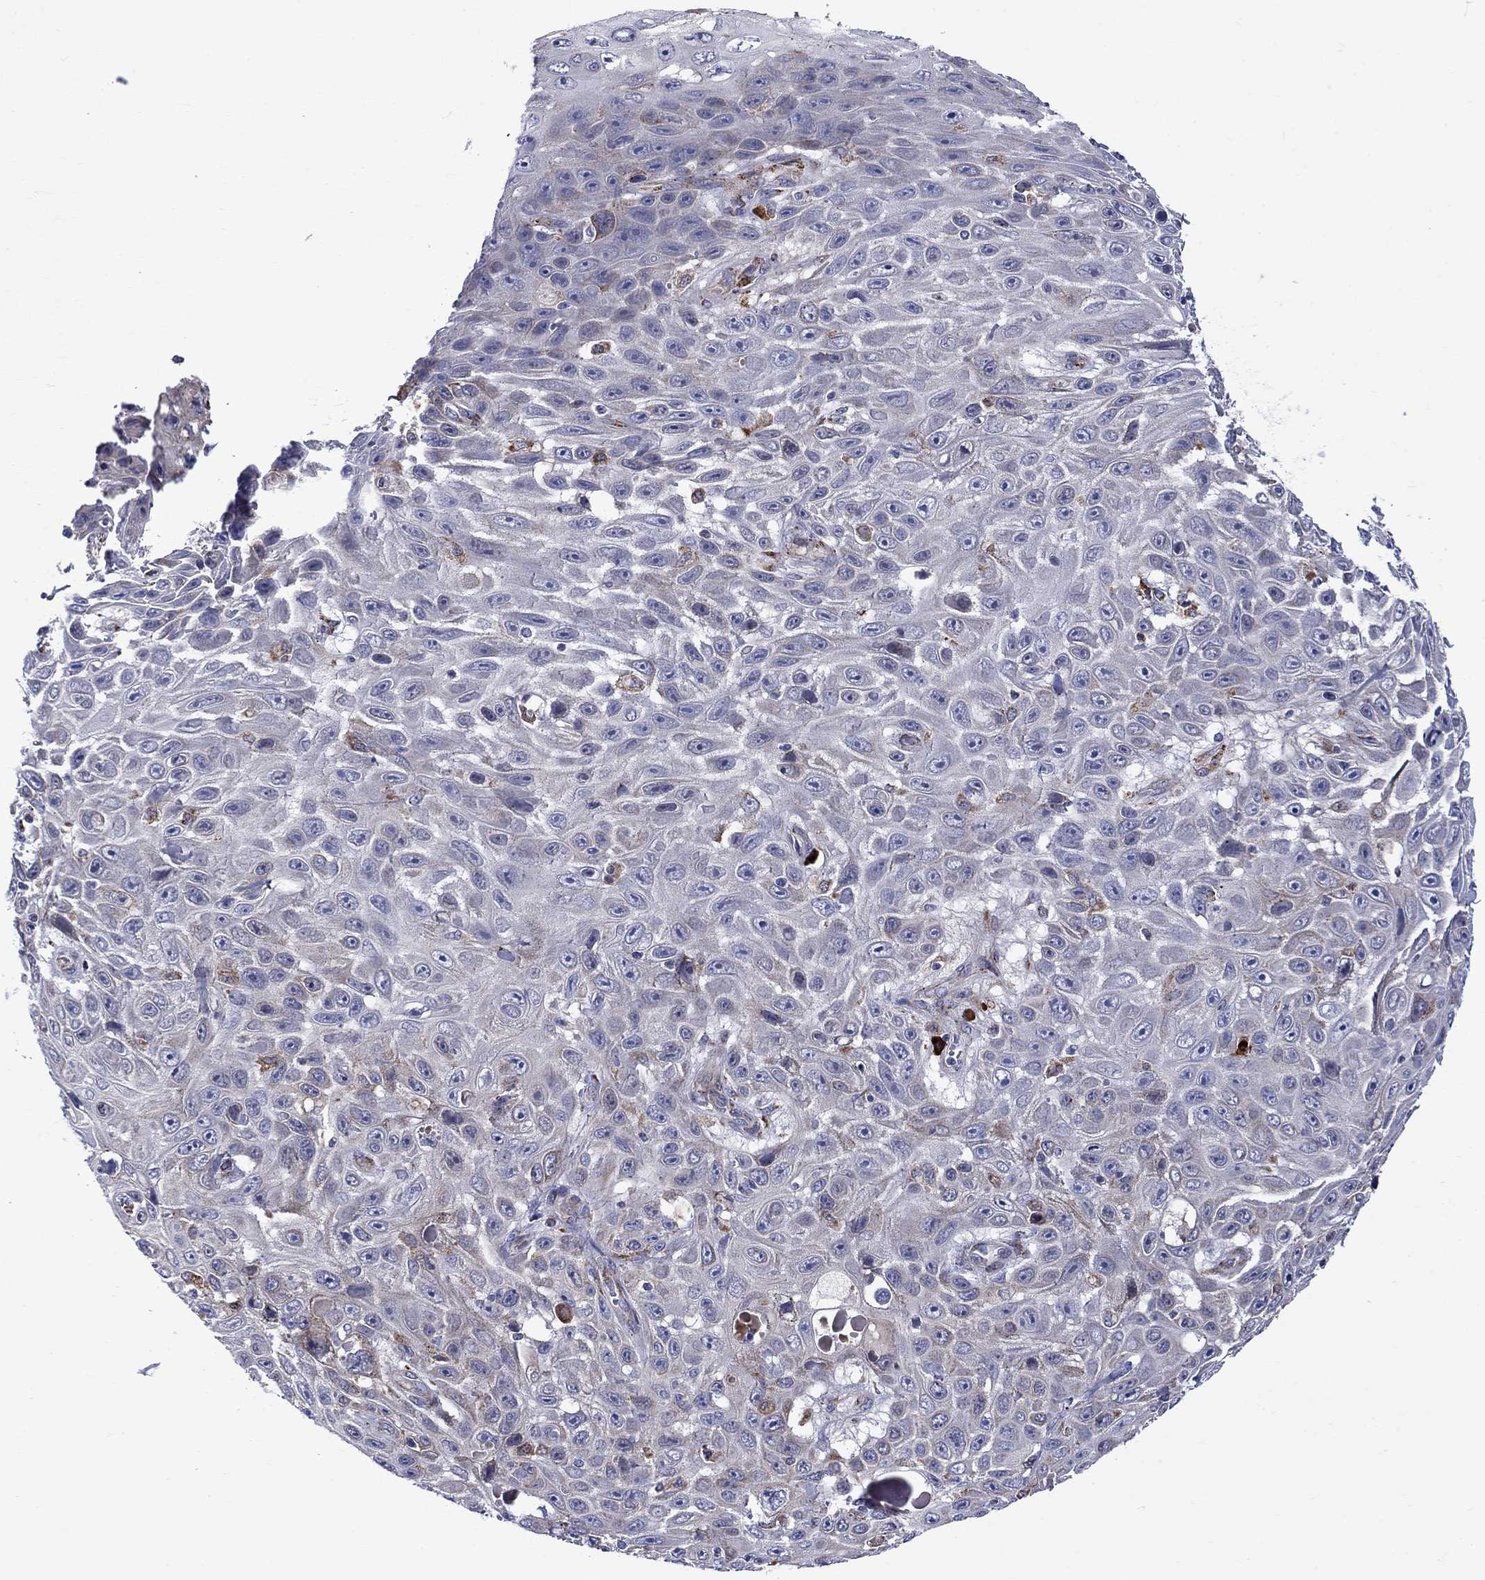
{"staining": {"intensity": "weak", "quantity": "<25%", "location": "cytoplasmic/membranous"}, "tissue": "skin cancer", "cell_type": "Tumor cells", "image_type": "cancer", "snomed": [{"axis": "morphology", "description": "Squamous cell carcinoma, NOS"}, {"axis": "topography", "description": "Skin"}], "caption": "Tumor cells show no significant protein positivity in skin squamous cell carcinoma.", "gene": "ASNS", "patient": {"sex": "male", "age": 82}}